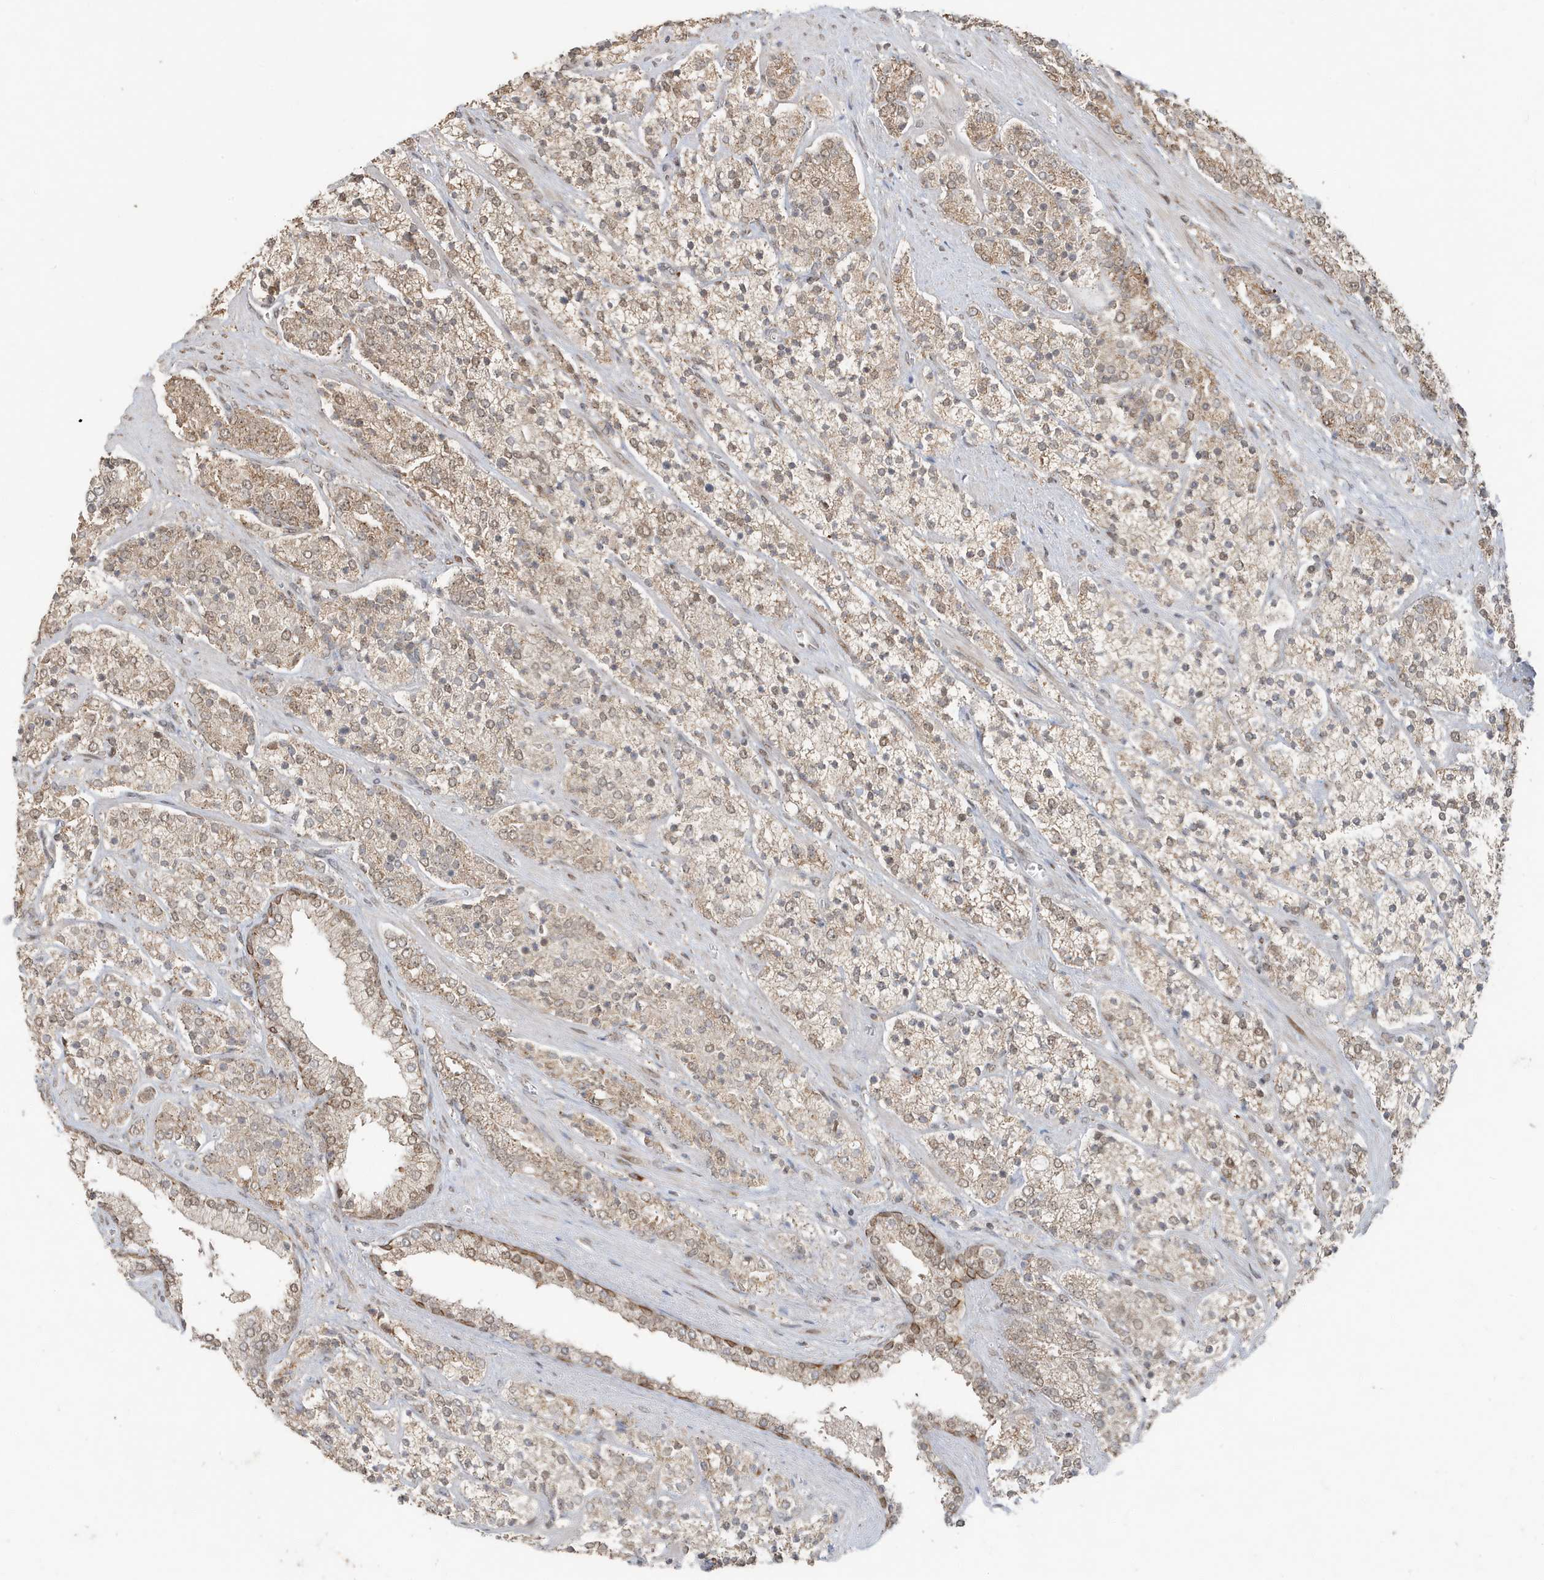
{"staining": {"intensity": "weak", "quantity": "25%-75%", "location": "cytoplasmic/membranous"}, "tissue": "prostate cancer", "cell_type": "Tumor cells", "image_type": "cancer", "snomed": [{"axis": "morphology", "description": "Adenocarcinoma, High grade"}, {"axis": "topography", "description": "Prostate"}], "caption": "There is low levels of weak cytoplasmic/membranous positivity in tumor cells of prostate cancer, as demonstrated by immunohistochemical staining (brown color).", "gene": "RER1", "patient": {"sex": "male", "age": 71}}